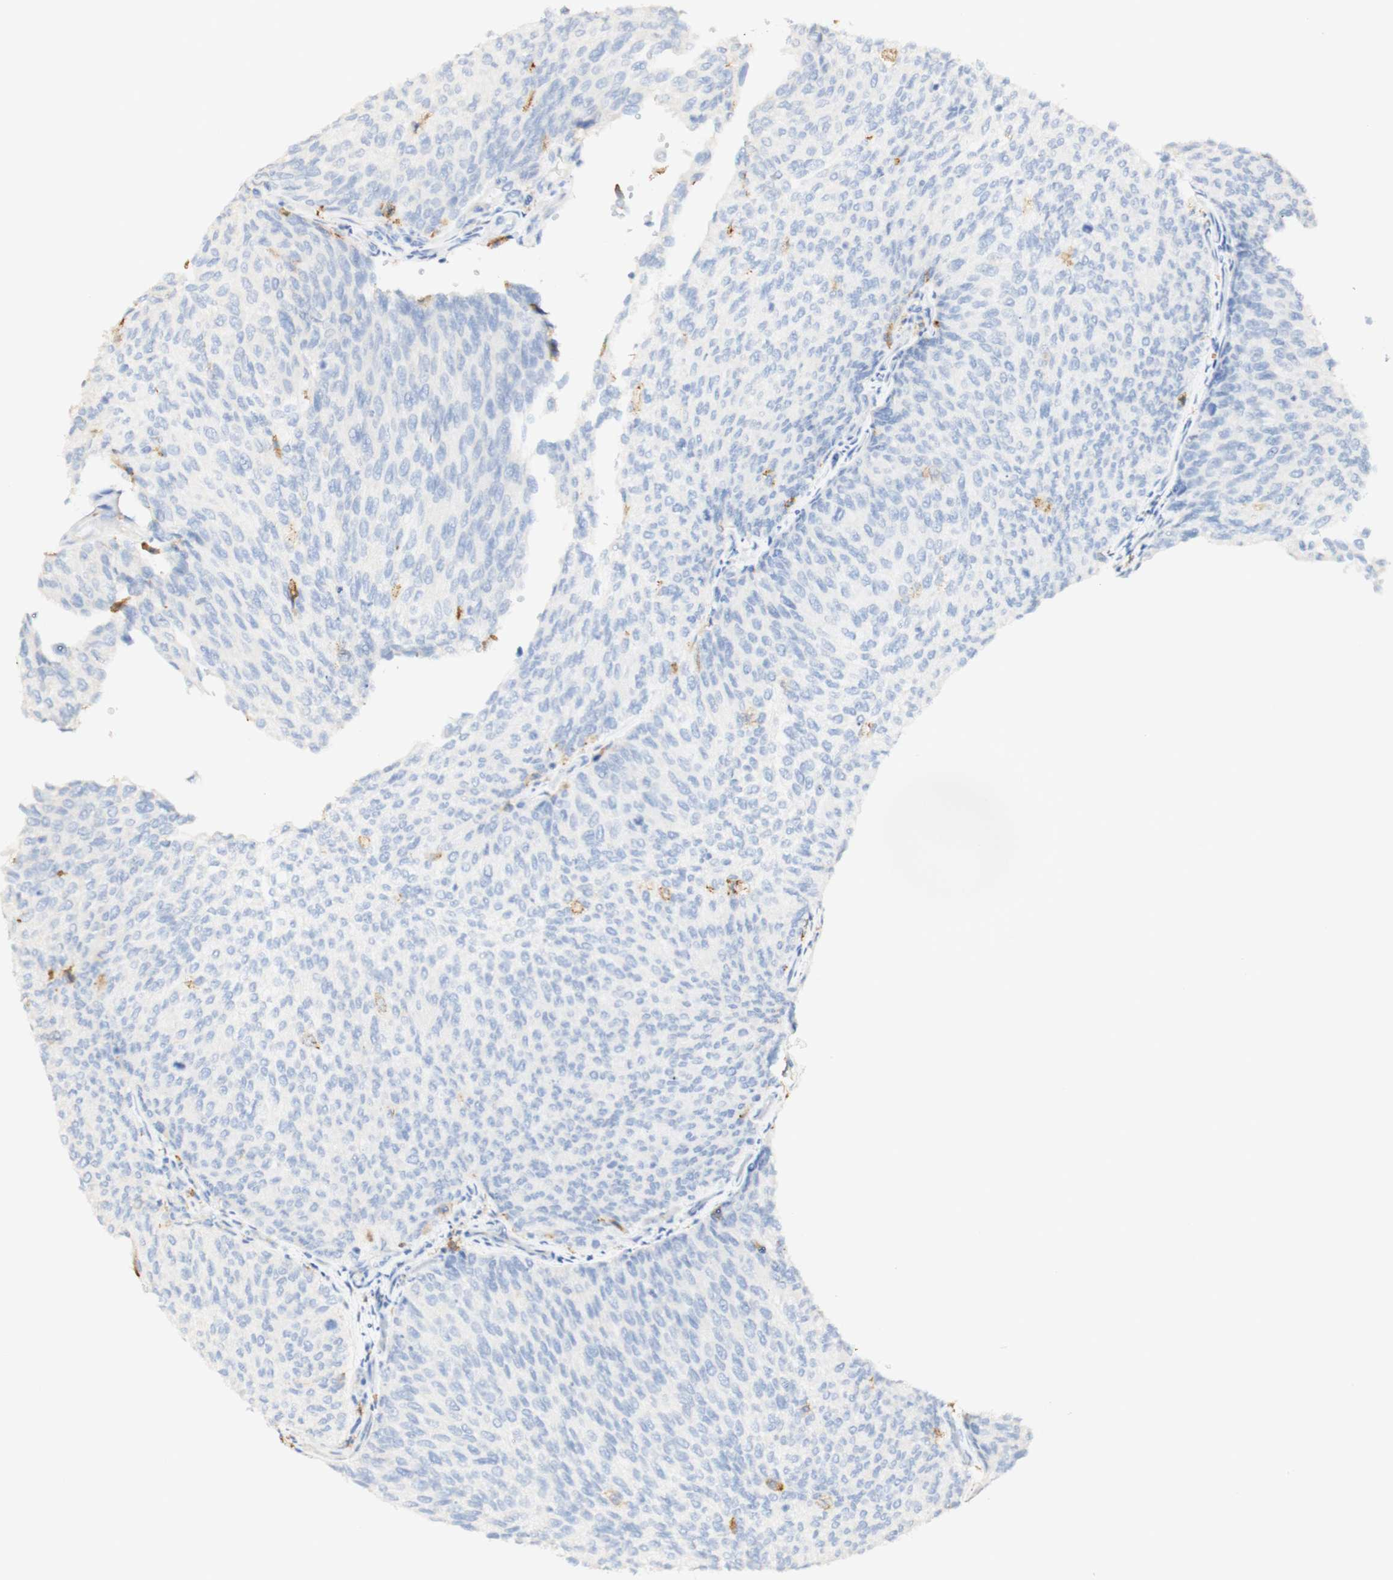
{"staining": {"intensity": "negative", "quantity": "none", "location": "none"}, "tissue": "urothelial cancer", "cell_type": "Tumor cells", "image_type": "cancer", "snomed": [{"axis": "morphology", "description": "Urothelial carcinoma, Low grade"}, {"axis": "topography", "description": "Urinary bladder"}], "caption": "Immunohistochemical staining of human urothelial carcinoma (low-grade) demonstrates no significant positivity in tumor cells. (Stains: DAB (3,3'-diaminobenzidine) IHC with hematoxylin counter stain, Microscopy: brightfield microscopy at high magnification).", "gene": "FCGRT", "patient": {"sex": "female", "age": 79}}